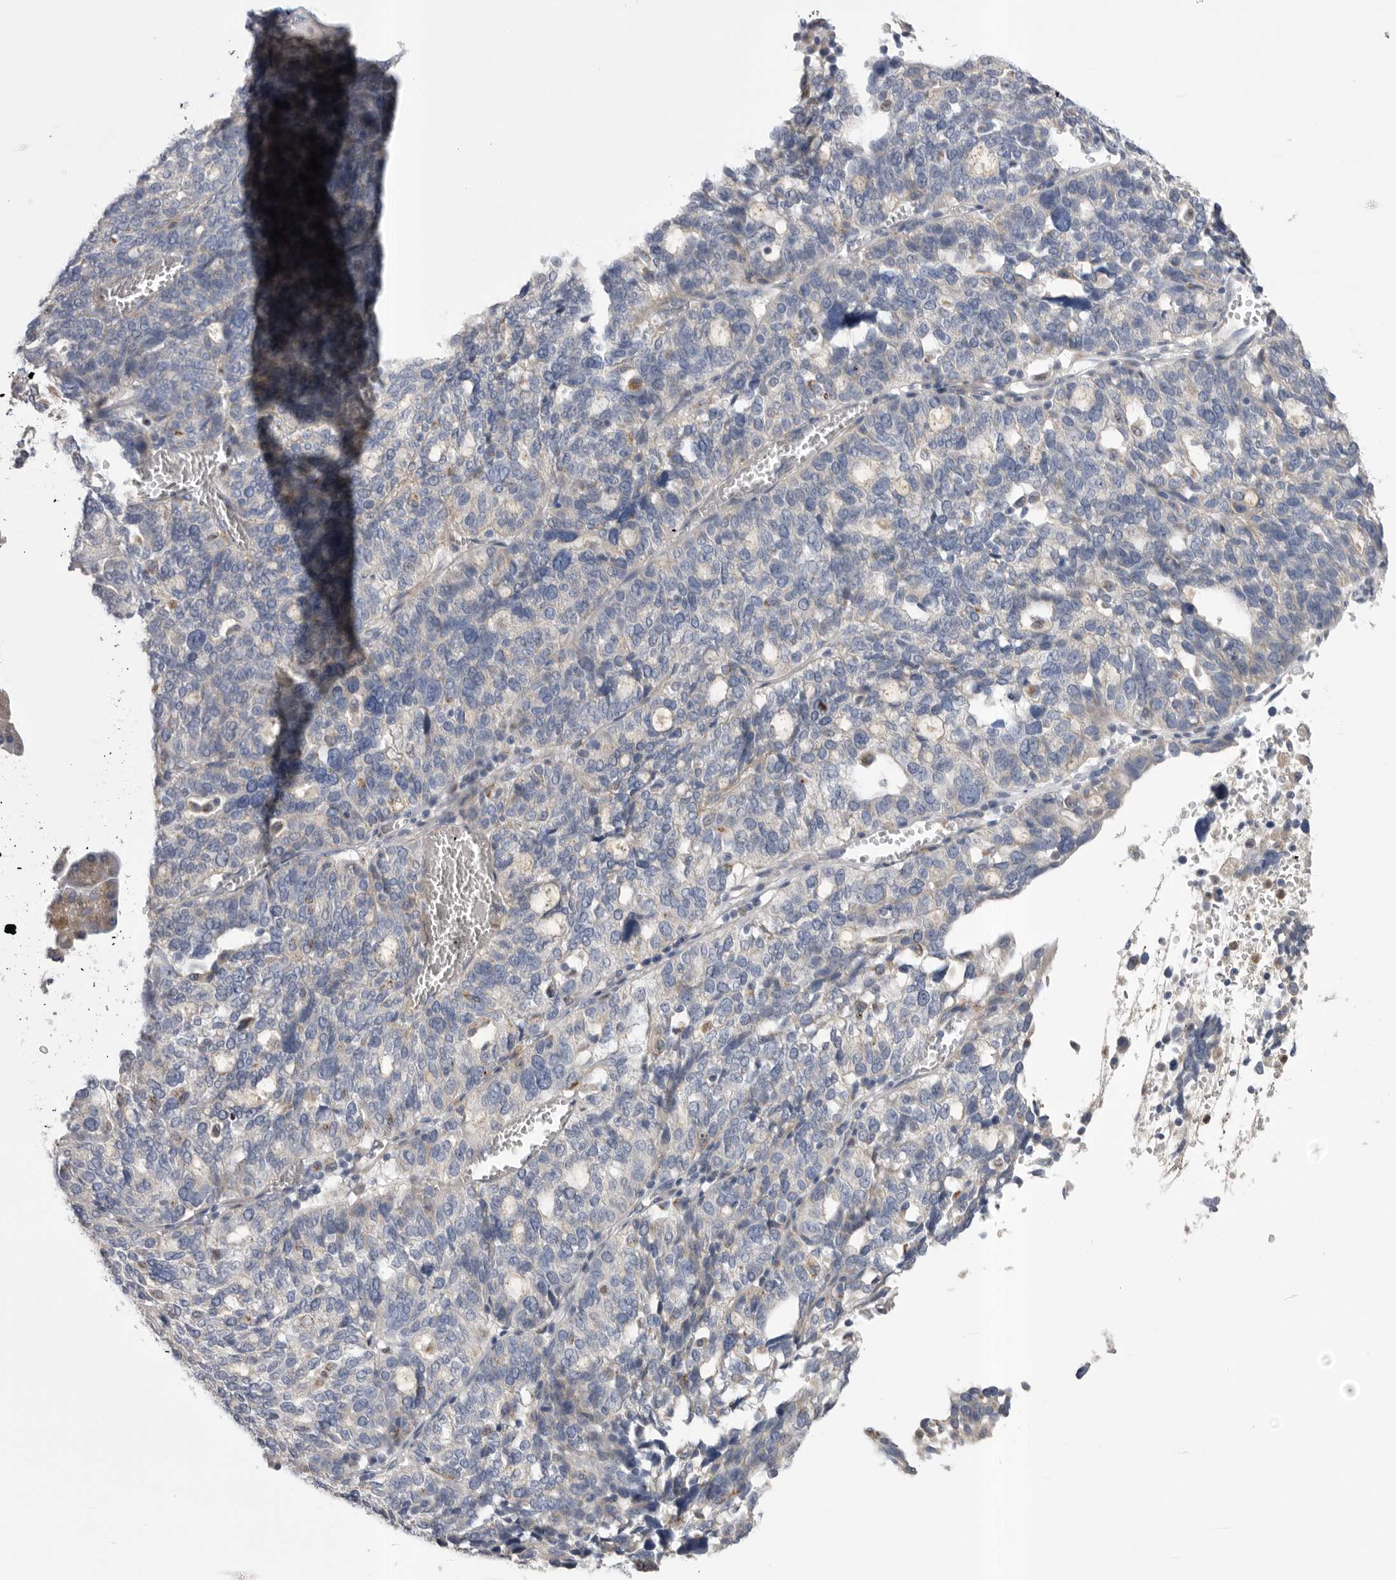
{"staining": {"intensity": "weak", "quantity": "<25%", "location": "cytoplasmic/membranous"}, "tissue": "ovarian cancer", "cell_type": "Tumor cells", "image_type": "cancer", "snomed": [{"axis": "morphology", "description": "Cystadenocarcinoma, serous, NOS"}, {"axis": "topography", "description": "Ovary"}], "caption": "Micrograph shows no significant protein expression in tumor cells of ovarian serous cystadenocarcinoma.", "gene": "CCDC126", "patient": {"sex": "female", "age": 59}}